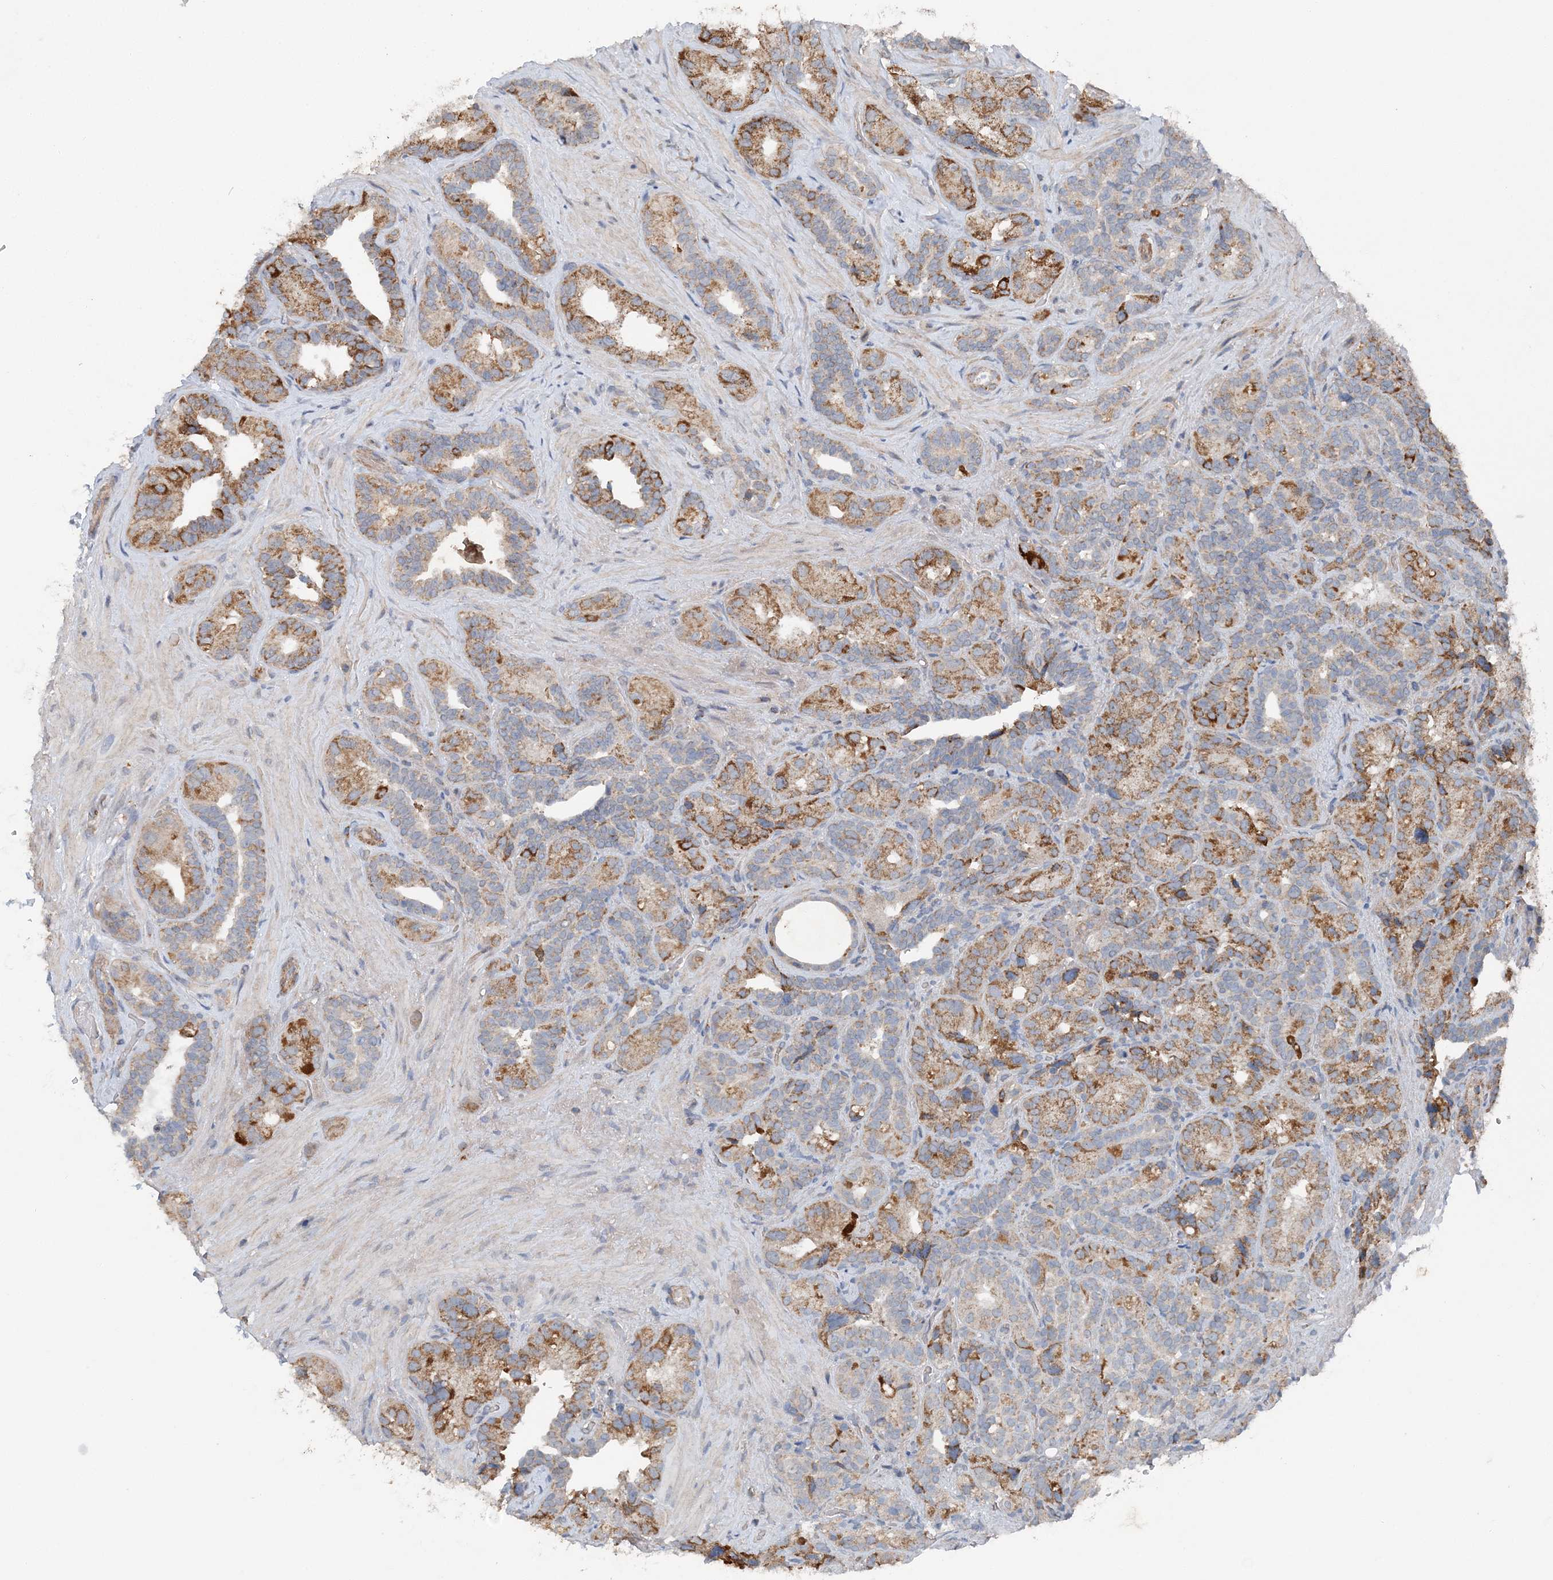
{"staining": {"intensity": "moderate", "quantity": ">75%", "location": "cytoplasmic/membranous"}, "tissue": "seminal vesicle", "cell_type": "Glandular cells", "image_type": "normal", "snomed": [{"axis": "morphology", "description": "Normal tissue, NOS"}, {"axis": "topography", "description": "Seminal veicle"}, {"axis": "topography", "description": "Peripheral nerve tissue"}], "caption": "Immunohistochemistry (DAB (3,3'-diaminobenzidine)) staining of unremarkable human seminal vesicle reveals moderate cytoplasmic/membranous protein positivity in approximately >75% of glandular cells.", "gene": "SPRY2", "patient": {"sex": "male", "age": 67}}